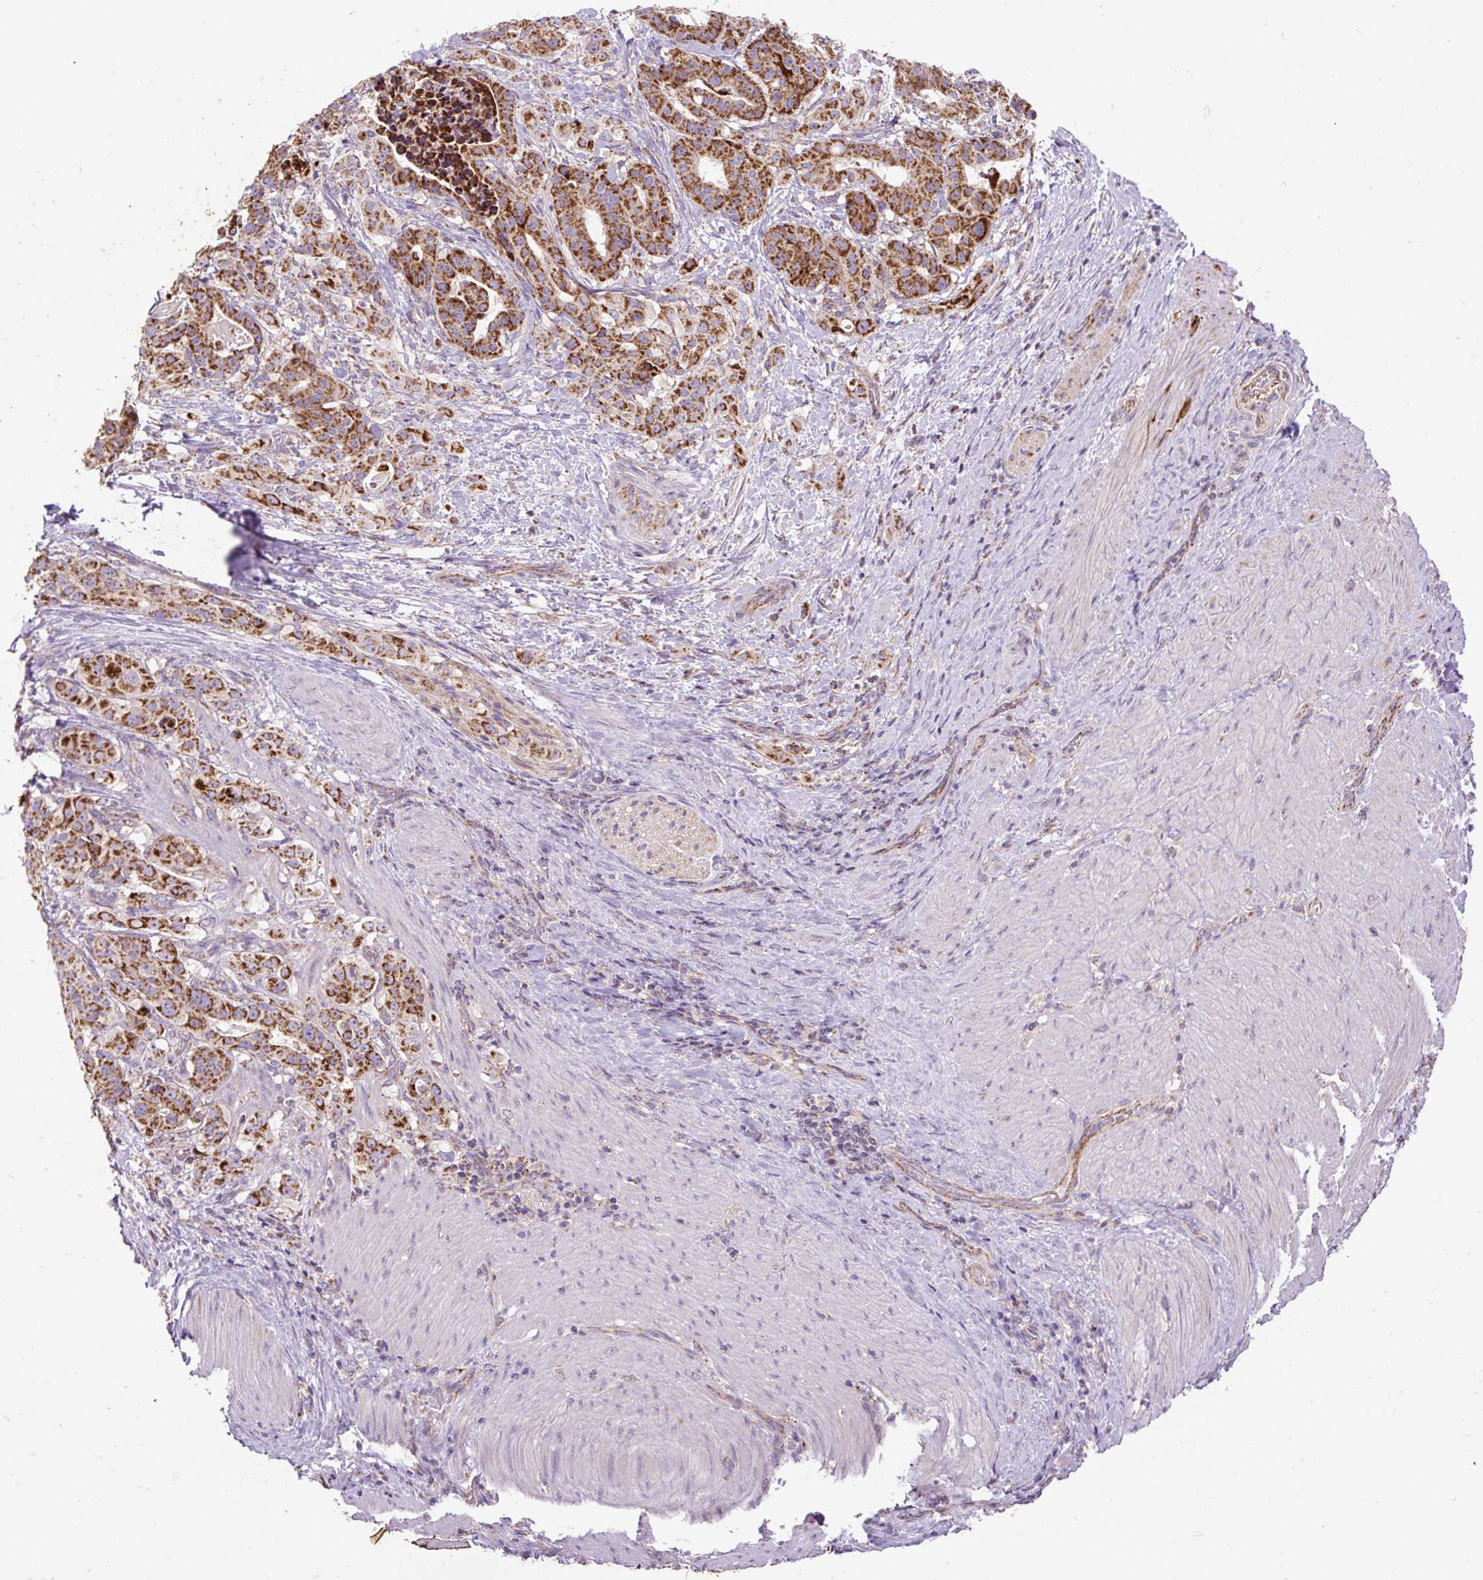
{"staining": {"intensity": "strong", "quantity": ">75%", "location": "cytoplasmic/membranous"}, "tissue": "stomach cancer", "cell_type": "Tumor cells", "image_type": "cancer", "snomed": [{"axis": "morphology", "description": "Adenocarcinoma, NOS"}, {"axis": "topography", "description": "Stomach"}], "caption": "Immunohistochemistry (IHC) histopathology image of neoplastic tissue: human stomach adenocarcinoma stained using immunohistochemistry (IHC) shows high levels of strong protein expression localized specifically in the cytoplasmic/membranous of tumor cells, appearing as a cytoplasmic/membranous brown color.", "gene": "TOMM40", "patient": {"sex": "male", "age": 48}}